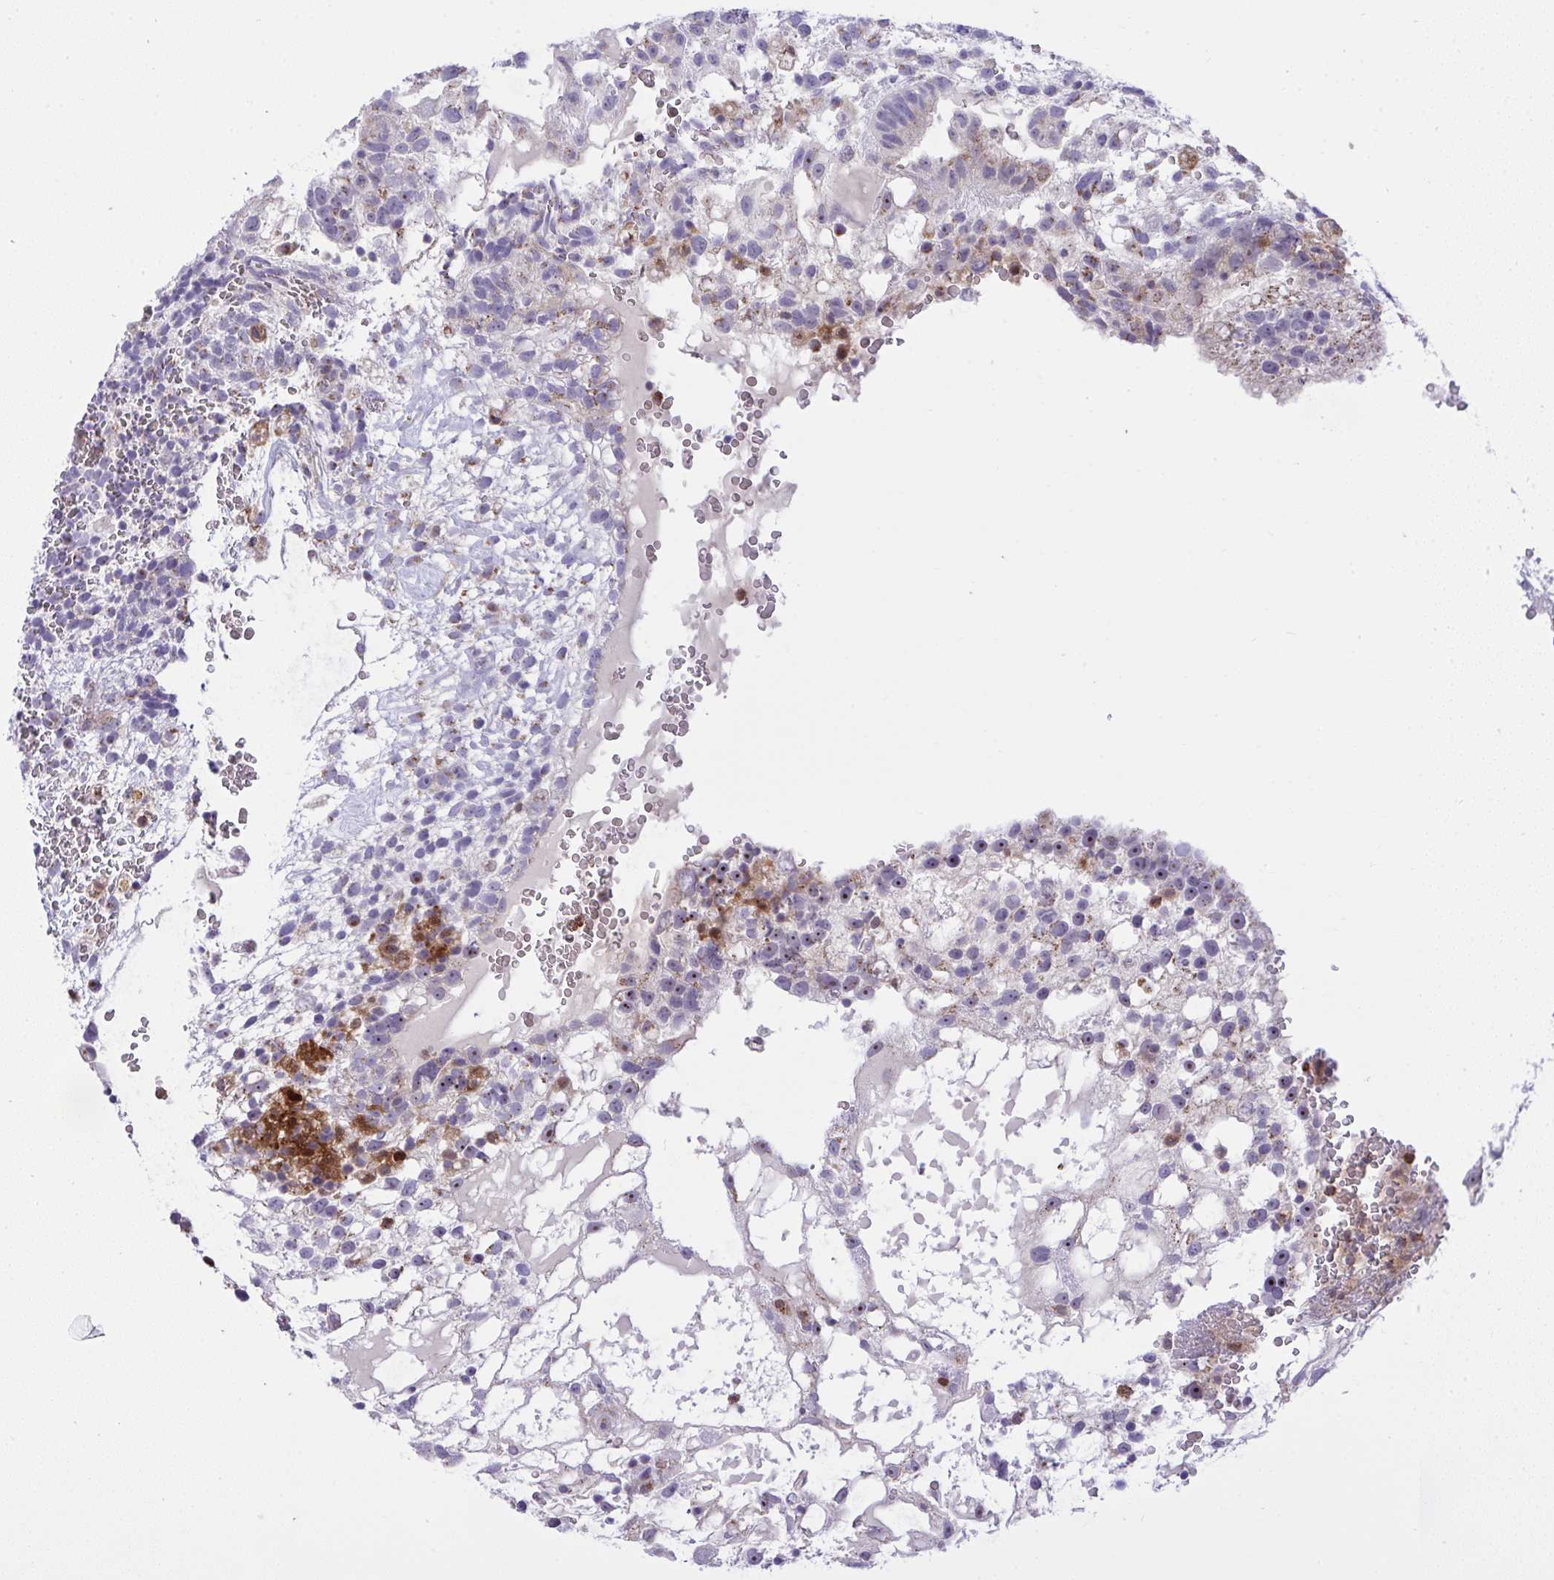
{"staining": {"intensity": "moderate", "quantity": "<25%", "location": "cytoplasmic/membranous,nuclear"}, "tissue": "testis cancer", "cell_type": "Tumor cells", "image_type": "cancer", "snomed": [{"axis": "morphology", "description": "Normal tissue, NOS"}, {"axis": "morphology", "description": "Carcinoma, Embryonal, NOS"}, {"axis": "topography", "description": "Testis"}], "caption": "The histopathology image shows a brown stain indicating the presence of a protein in the cytoplasmic/membranous and nuclear of tumor cells in testis cancer. (IHC, brightfield microscopy, high magnification).", "gene": "ZNF554", "patient": {"sex": "male", "age": 32}}